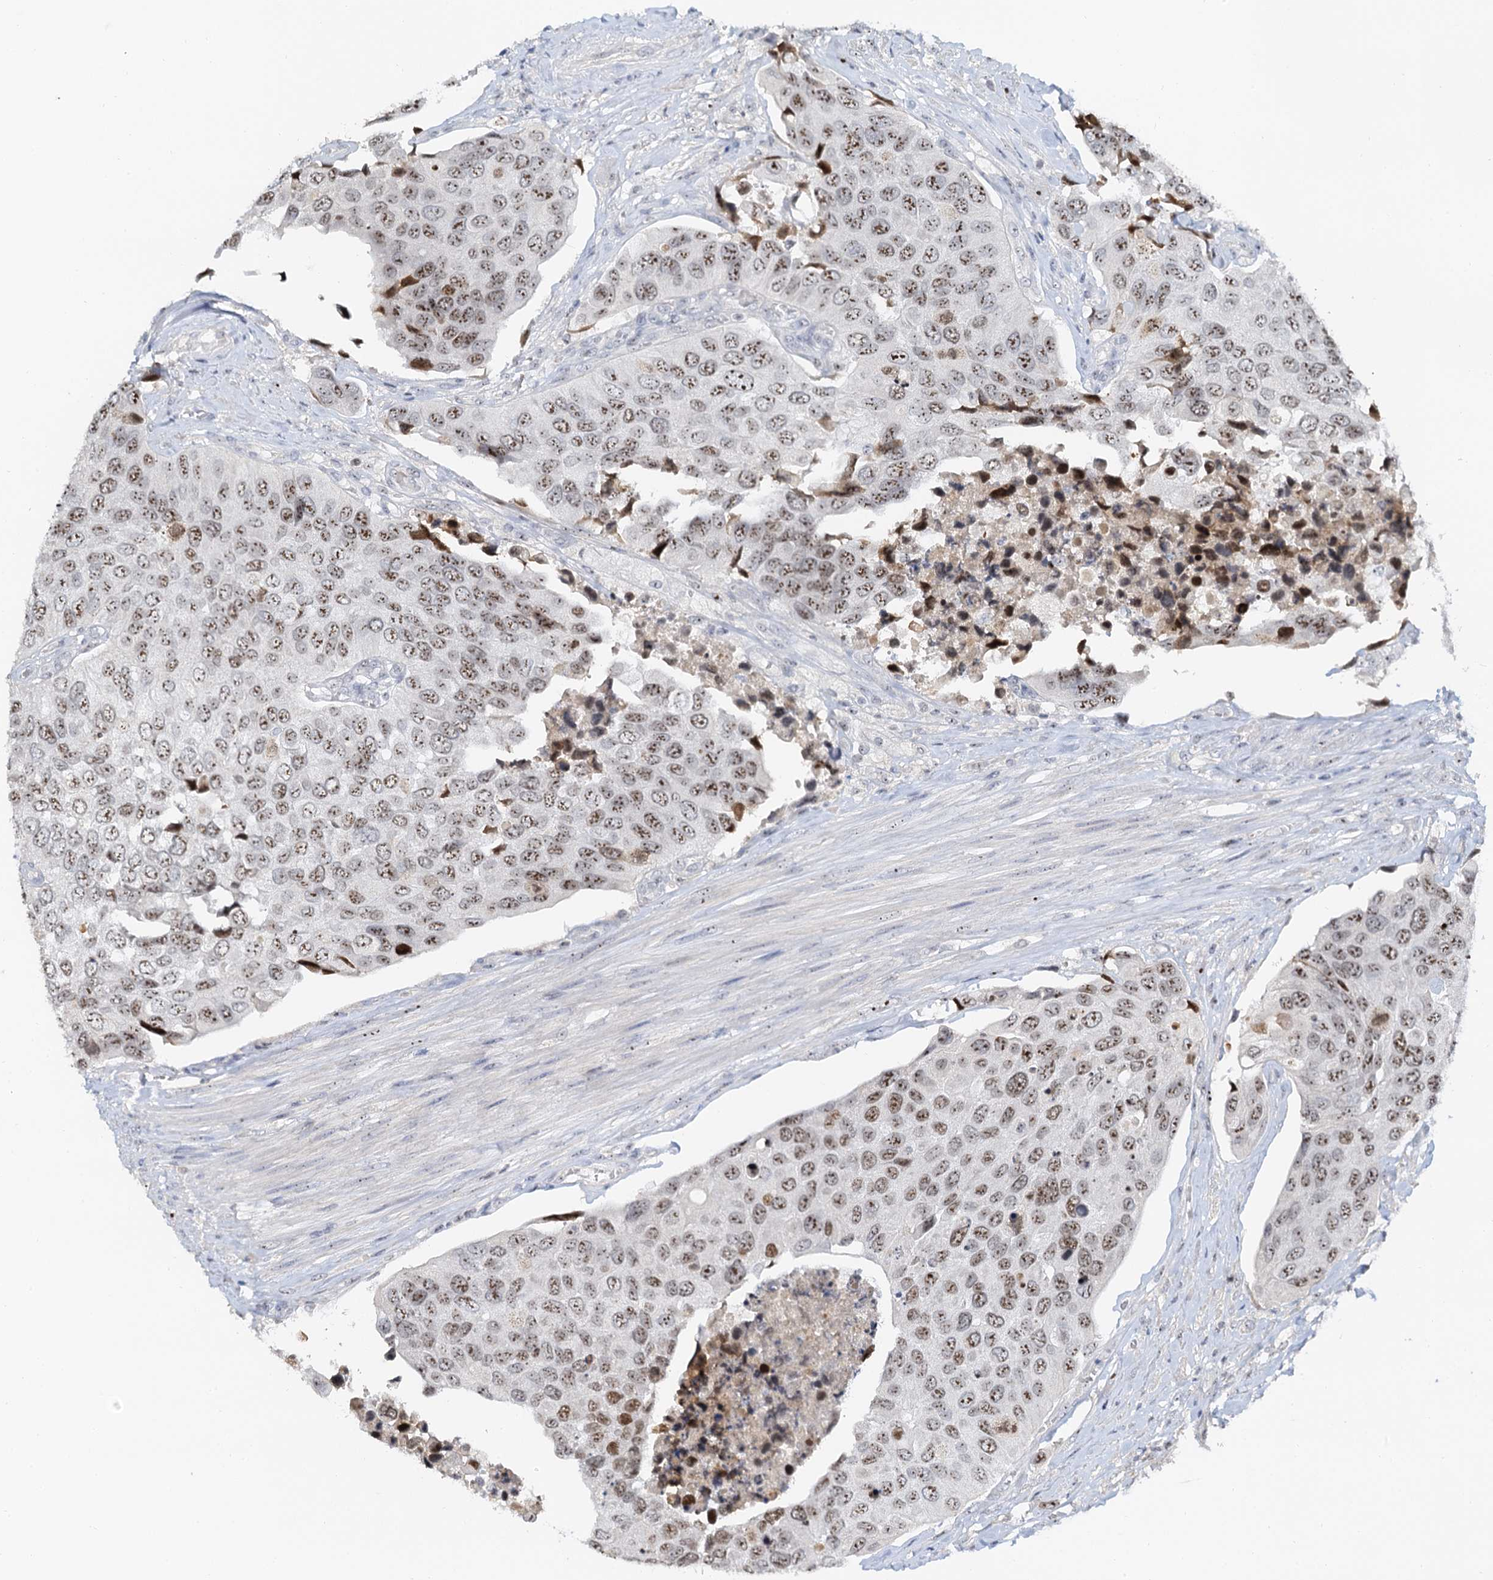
{"staining": {"intensity": "moderate", "quantity": ">75%", "location": "nuclear"}, "tissue": "urothelial cancer", "cell_type": "Tumor cells", "image_type": "cancer", "snomed": [{"axis": "morphology", "description": "Urothelial carcinoma, High grade"}, {"axis": "topography", "description": "Urinary bladder"}], "caption": "A brown stain shows moderate nuclear positivity of a protein in human urothelial cancer tumor cells.", "gene": "NOP2", "patient": {"sex": "male", "age": 74}}